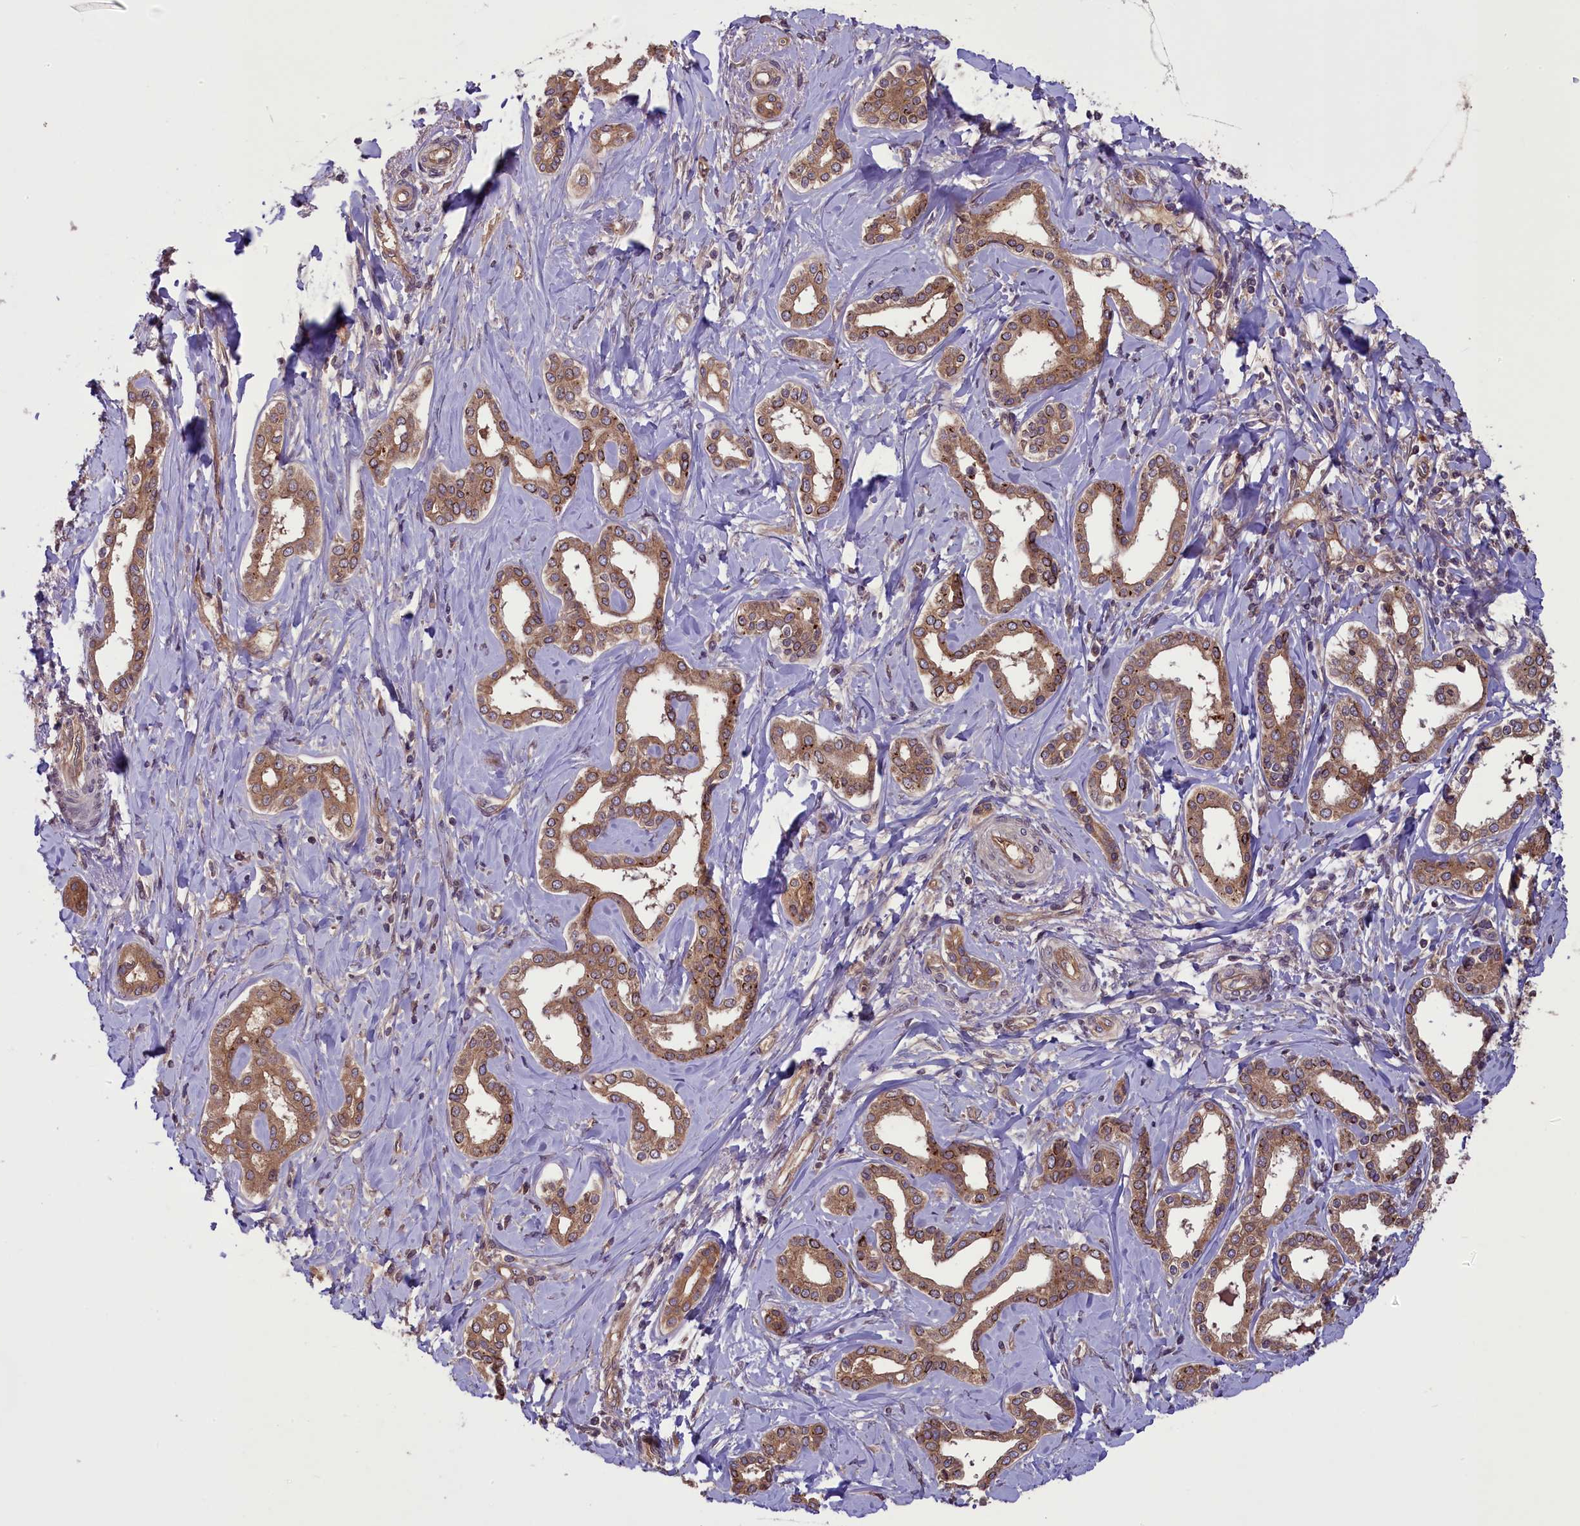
{"staining": {"intensity": "moderate", "quantity": ">75%", "location": "cytoplasmic/membranous,nuclear"}, "tissue": "liver cancer", "cell_type": "Tumor cells", "image_type": "cancer", "snomed": [{"axis": "morphology", "description": "Cholangiocarcinoma"}, {"axis": "topography", "description": "Liver"}], "caption": "The photomicrograph displays a brown stain indicating the presence of a protein in the cytoplasmic/membranous and nuclear of tumor cells in liver cancer (cholangiocarcinoma).", "gene": "CCDC125", "patient": {"sex": "female", "age": 77}}